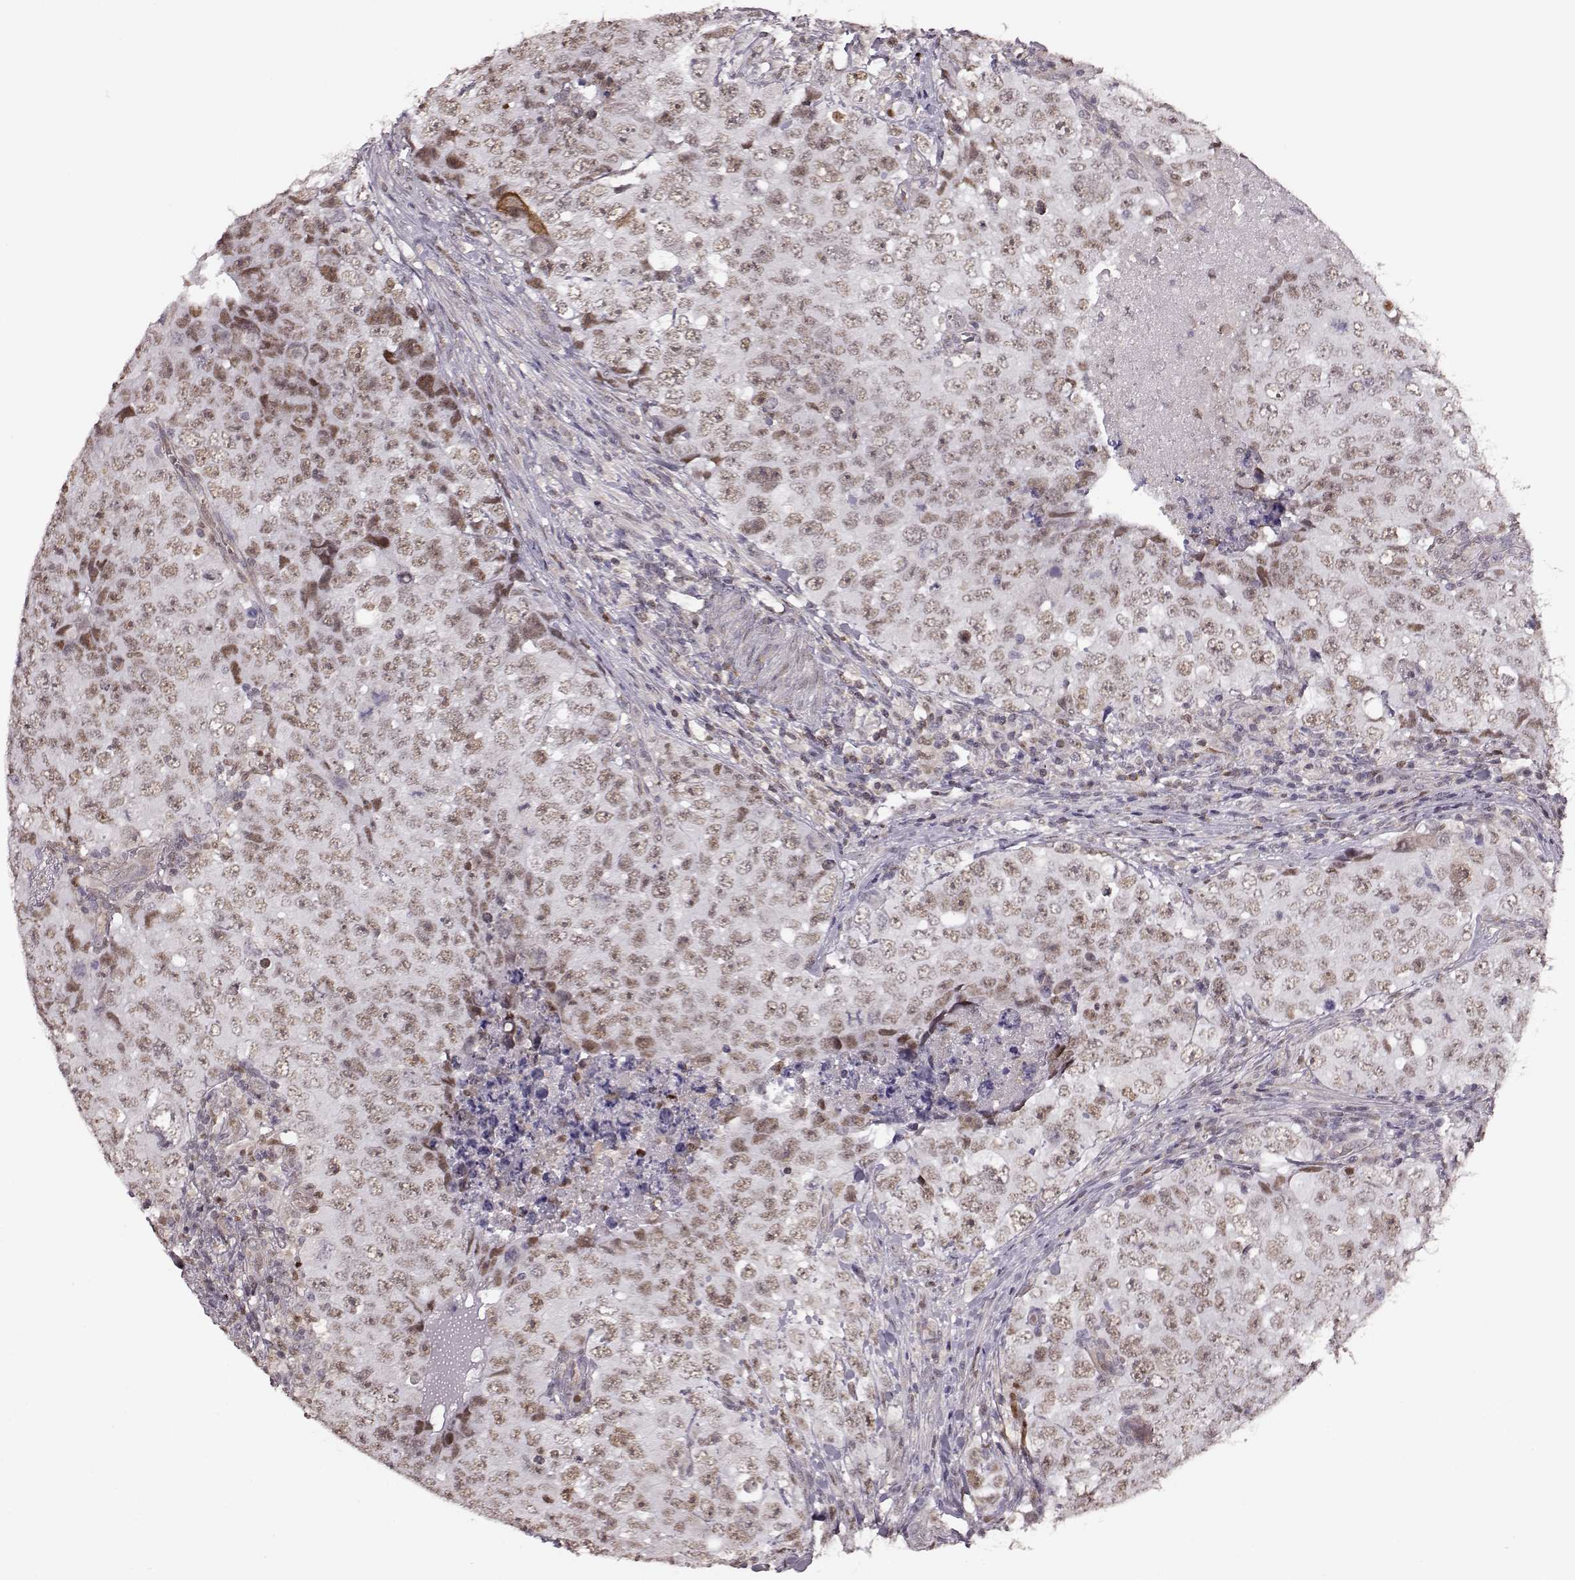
{"staining": {"intensity": "weak", "quantity": ">75%", "location": "nuclear"}, "tissue": "testis cancer", "cell_type": "Tumor cells", "image_type": "cancer", "snomed": [{"axis": "morphology", "description": "Seminoma, NOS"}, {"axis": "topography", "description": "Testis"}], "caption": "An image showing weak nuclear staining in about >75% of tumor cells in seminoma (testis), as visualized by brown immunohistochemical staining.", "gene": "KLF6", "patient": {"sex": "male", "age": 34}}